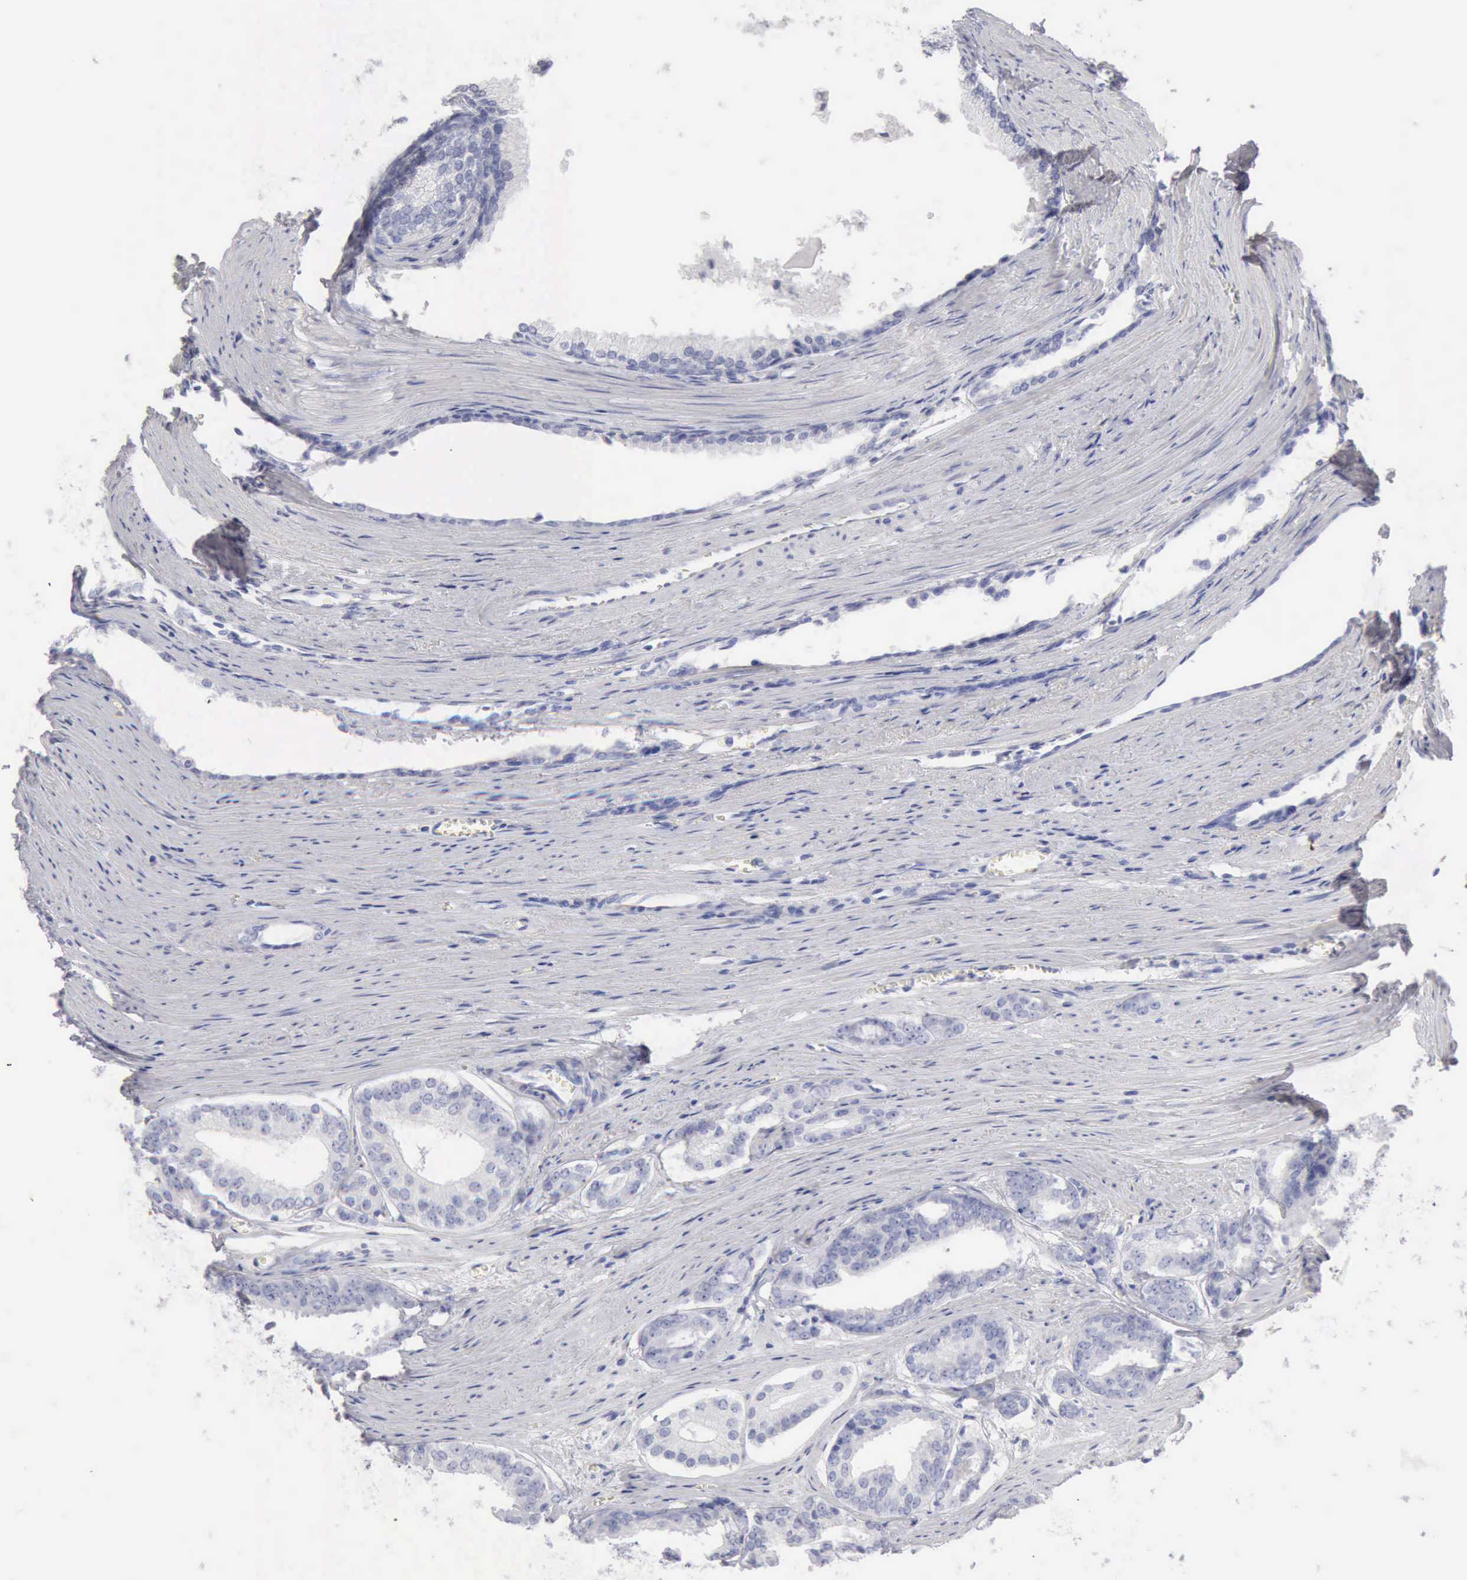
{"staining": {"intensity": "negative", "quantity": "none", "location": "none"}, "tissue": "prostate cancer", "cell_type": "Tumor cells", "image_type": "cancer", "snomed": [{"axis": "morphology", "description": "Adenocarcinoma, Medium grade"}, {"axis": "topography", "description": "Prostate"}], "caption": "The IHC photomicrograph has no significant staining in tumor cells of prostate cancer (medium-grade adenocarcinoma) tissue. (IHC, brightfield microscopy, high magnification).", "gene": "KRT10", "patient": {"sex": "male", "age": 79}}